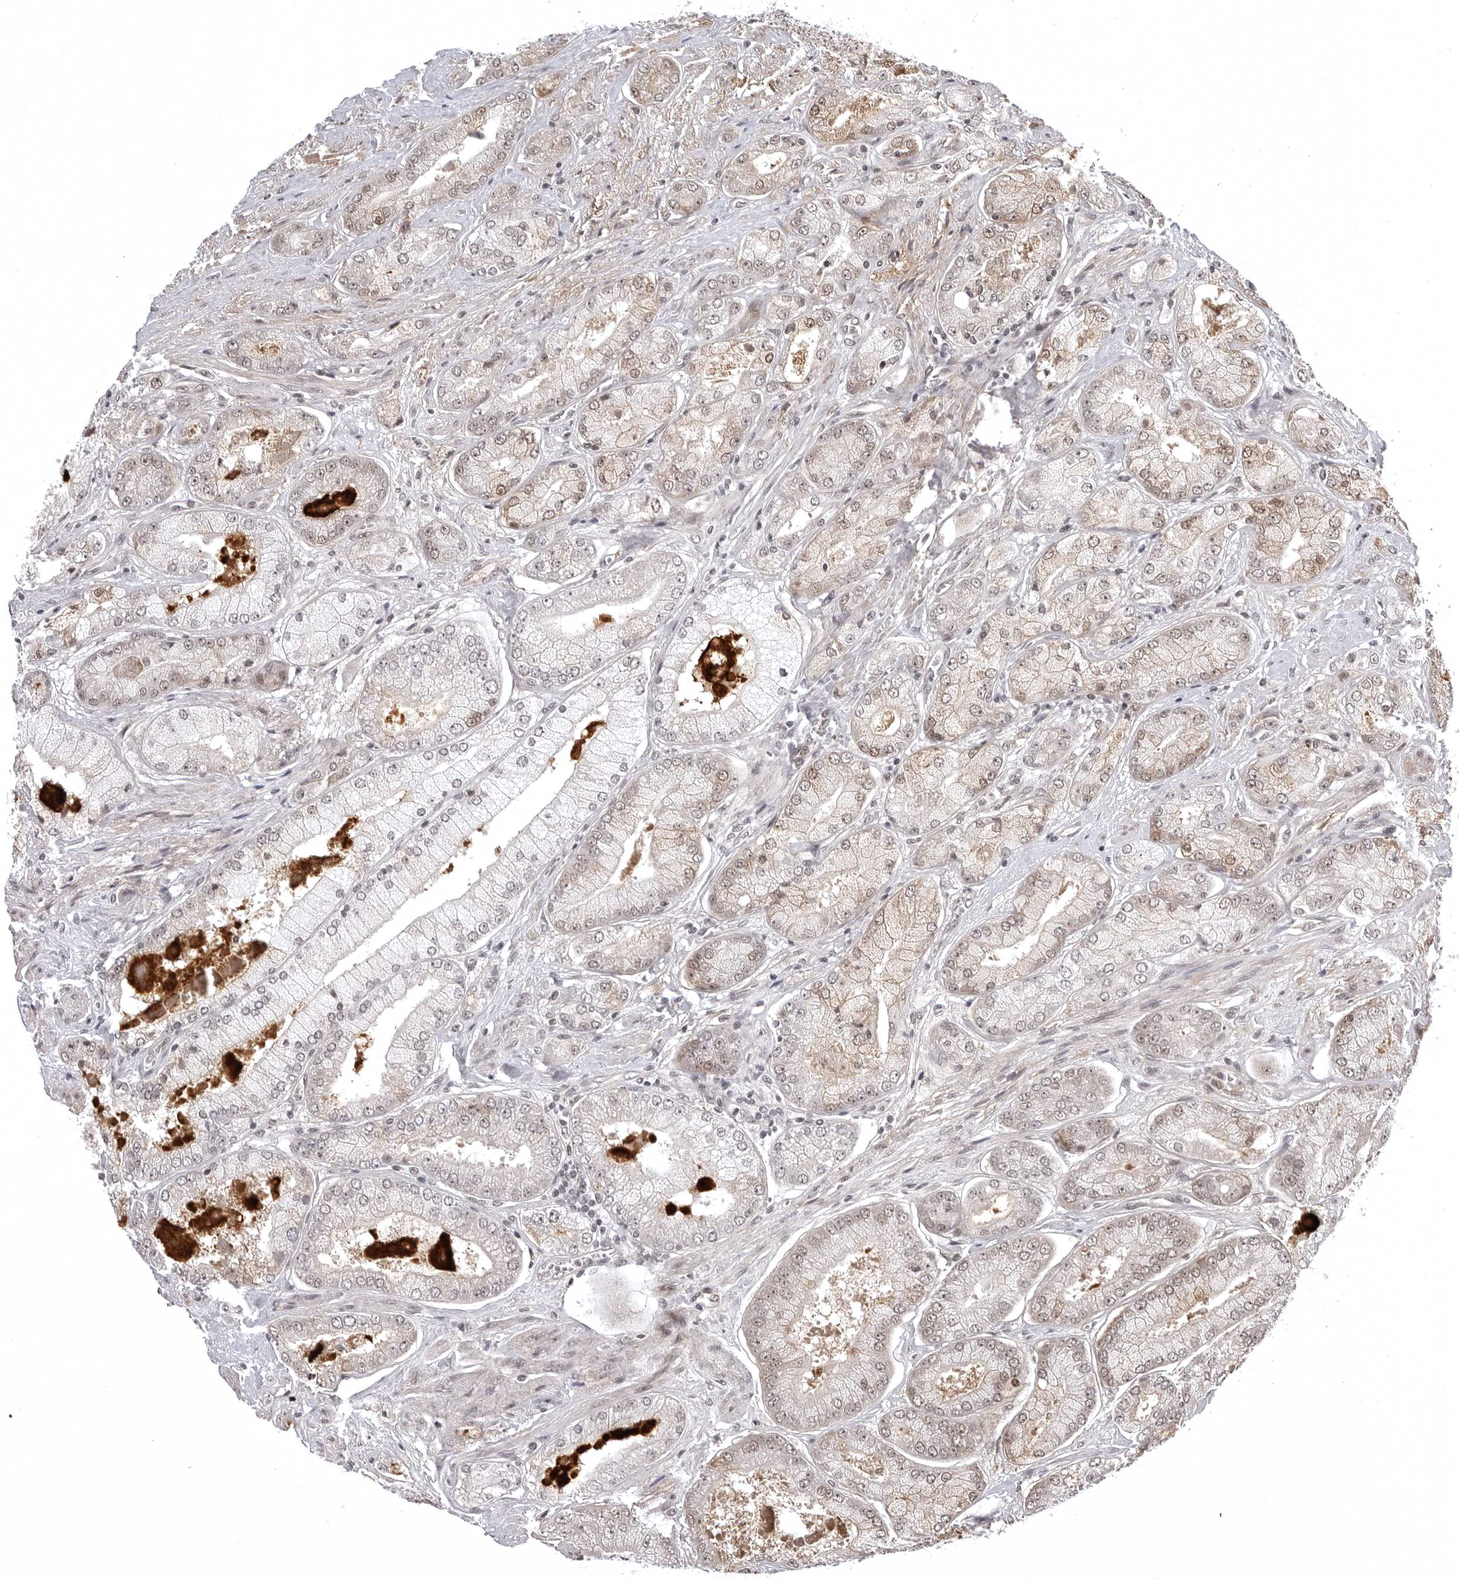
{"staining": {"intensity": "weak", "quantity": "25%-75%", "location": "cytoplasmic/membranous,nuclear"}, "tissue": "prostate cancer", "cell_type": "Tumor cells", "image_type": "cancer", "snomed": [{"axis": "morphology", "description": "Adenocarcinoma, High grade"}, {"axis": "topography", "description": "Prostate"}], "caption": "The micrograph exhibits a brown stain indicating the presence of a protein in the cytoplasmic/membranous and nuclear of tumor cells in prostate cancer (high-grade adenocarcinoma).", "gene": "PHF3", "patient": {"sex": "male", "age": 58}}